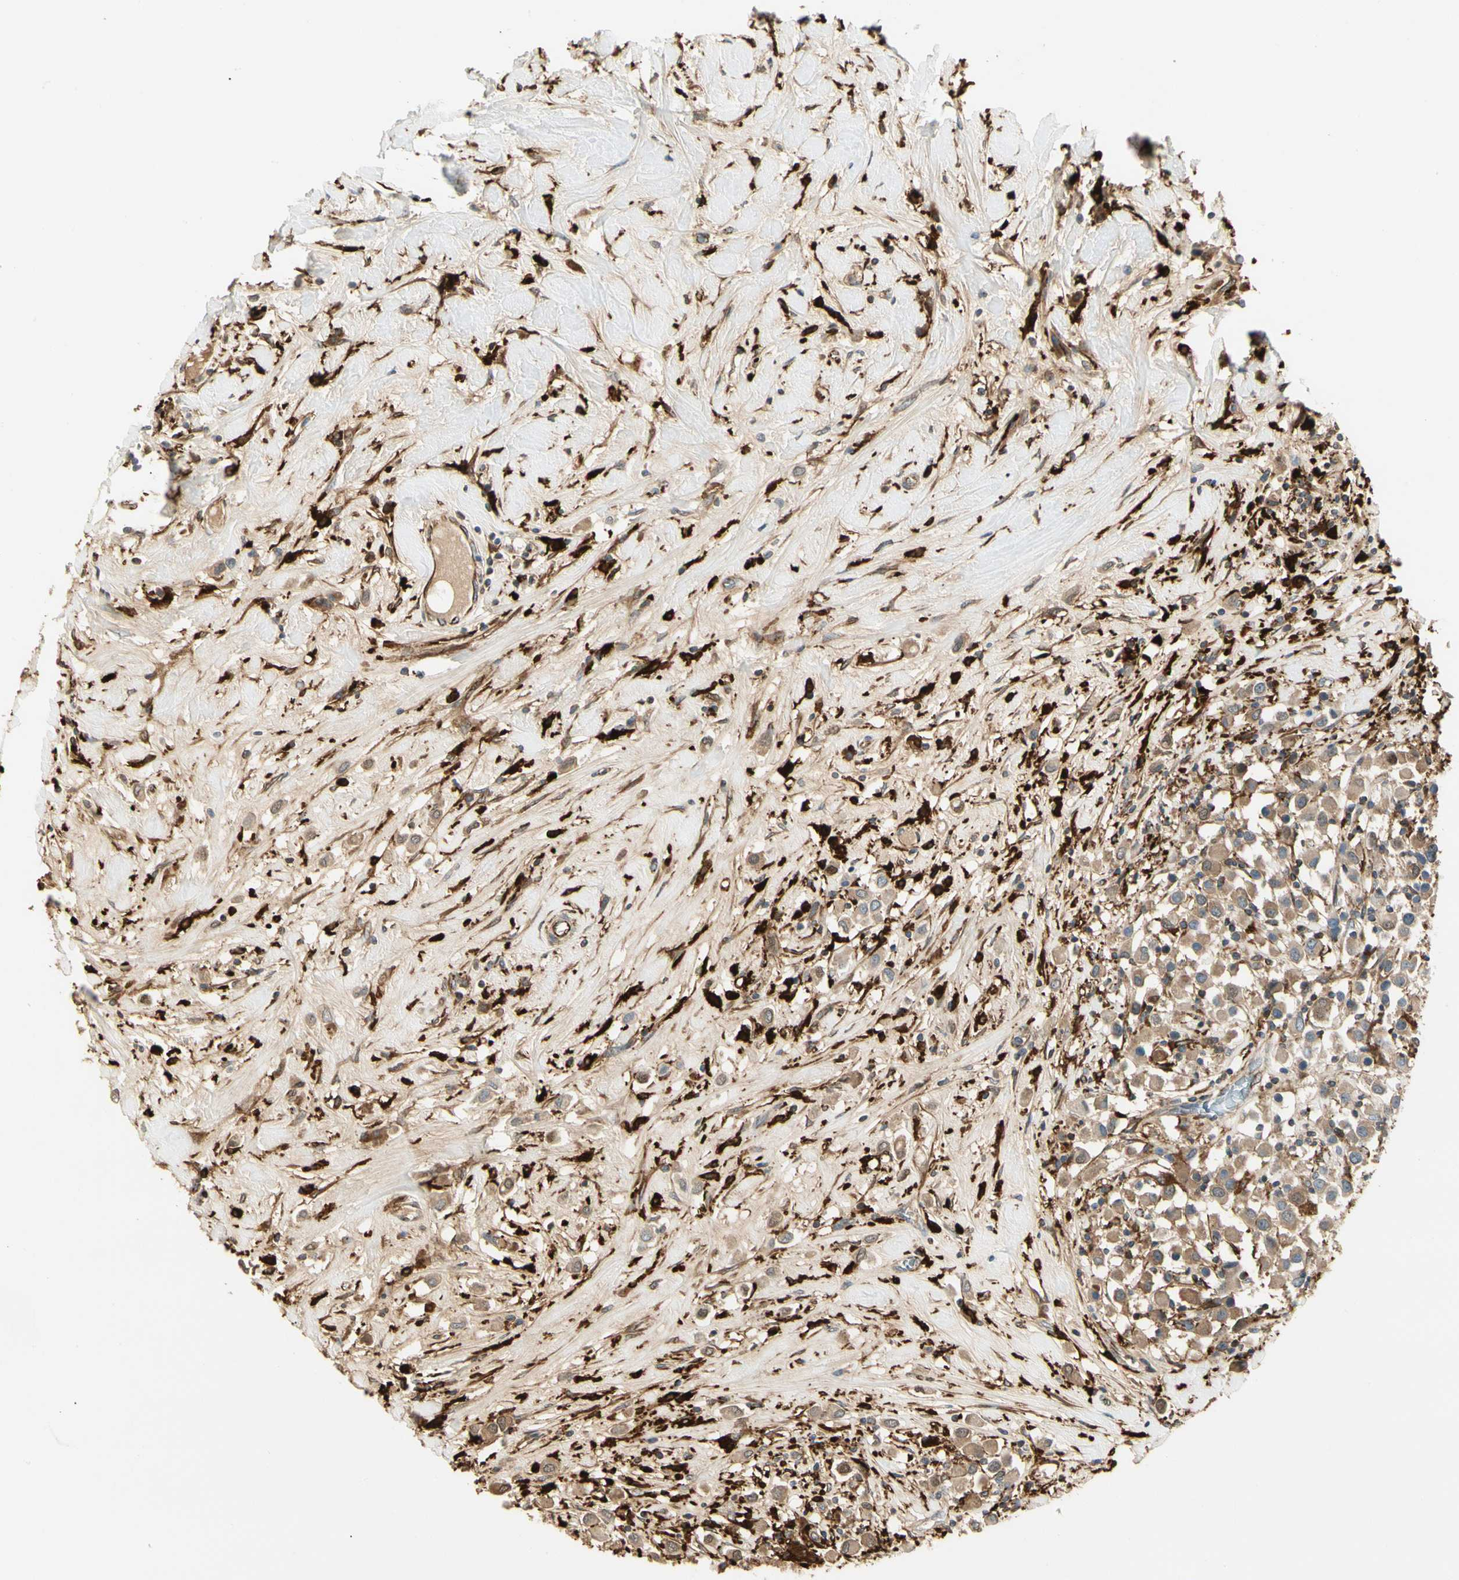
{"staining": {"intensity": "weak", "quantity": "25%-75%", "location": "cytoplasmic/membranous"}, "tissue": "breast cancer", "cell_type": "Tumor cells", "image_type": "cancer", "snomed": [{"axis": "morphology", "description": "Duct carcinoma"}, {"axis": "topography", "description": "Breast"}], "caption": "The histopathology image shows staining of breast cancer (infiltrating ductal carcinoma), revealing weak cytoplasmic/membranous protein expression (brown color) within tumor cells.", "gene": "FTH1", "patient": {"sex": "female", "age": 61}}